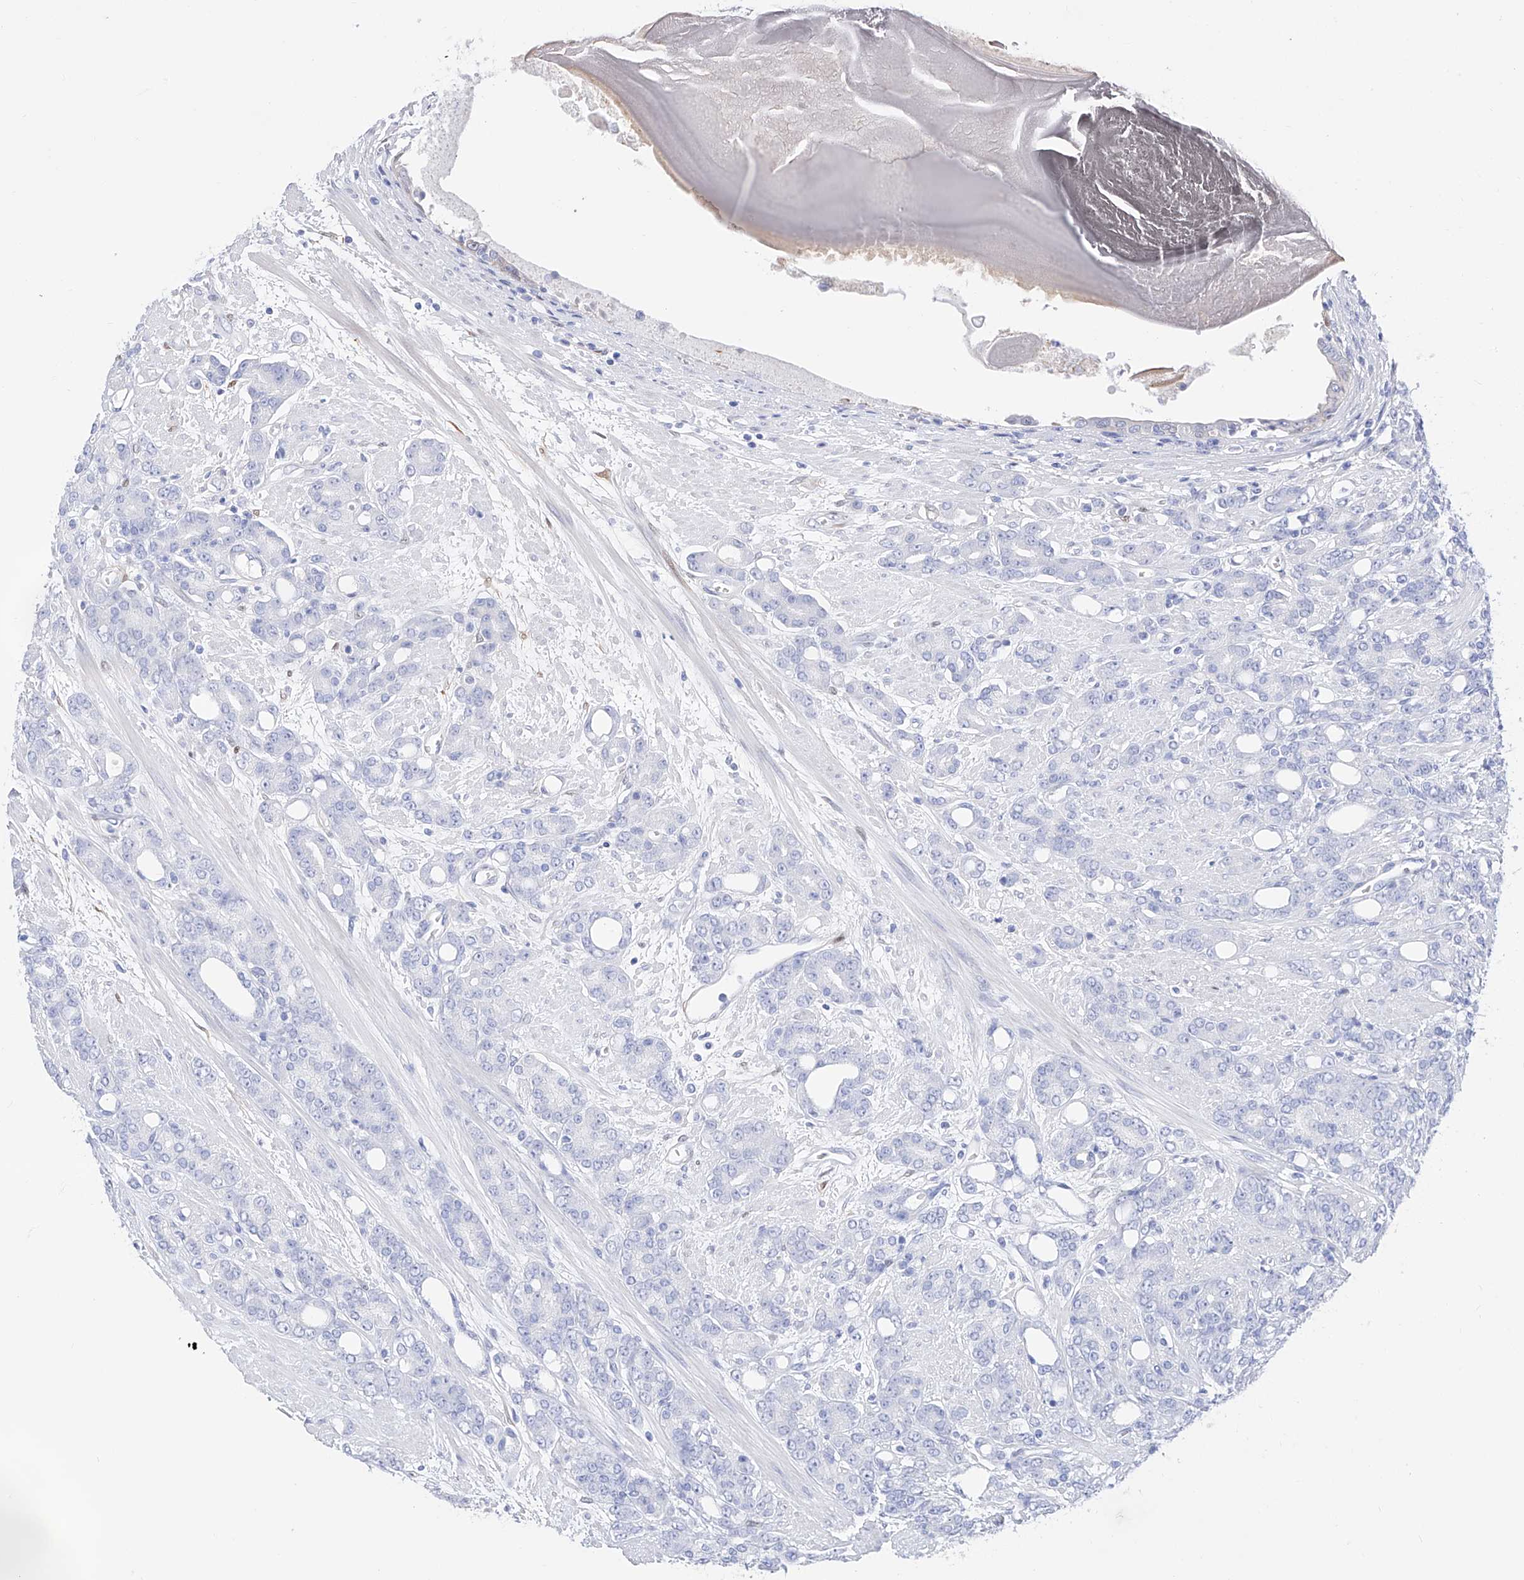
{"staining": {"intensity": "negative", "quantity": "none", "location": "none"}, "tissue": "prostate cancer", "cell_type": "Tumor cells", "image_type": "cancer", "snomed": [{"axis": "morphology", "description": "Adenocarcinoma, High grade"}, {"axis": "topography", "description": "Prostate"}], "caption": "The histopathology image shows no staining of tumor cells in prostate cancer (adenocarcinoma (high-grade)).", "gene": "TRPC7", "patient": {"sex": "male", "age": 62}}